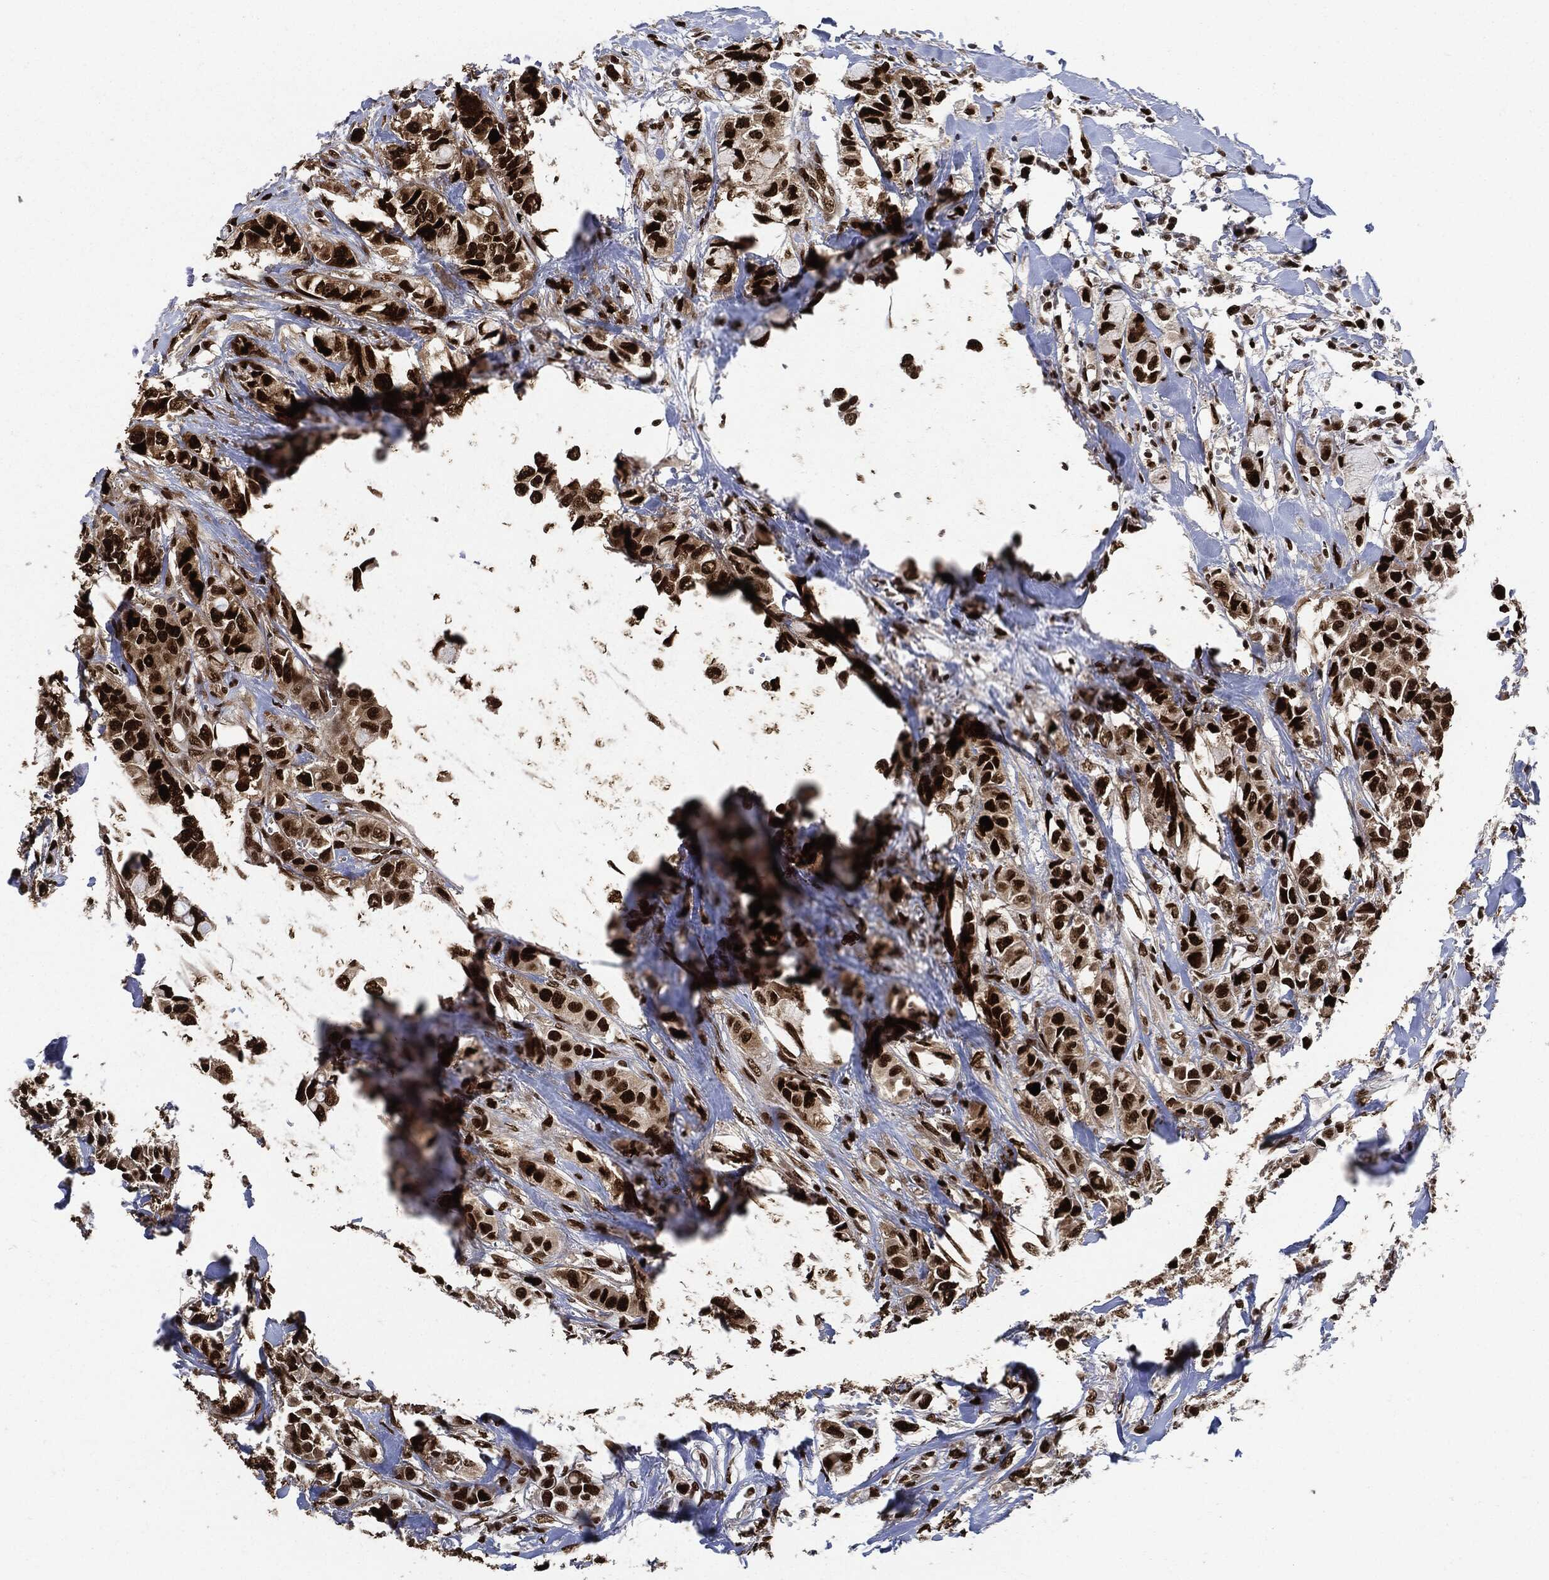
{"staining": {"intensity": "strong", "quantity": ">75%", "location": "nuclear"}, "tissue": "breast cancer", "cell_type": "Tumor cells", "image_type": "cancer", "snomed": [{"axis": "morphology", "description": "Duct carcinoma"}, {"axis": "topography", "description": "Breast"}], "caption": "A brown stain shows strong nuclear staining of a protein in human breast cancer tumor cells.", "gene": "PCNA", "patient": {"sex": "female", "age": 85}}